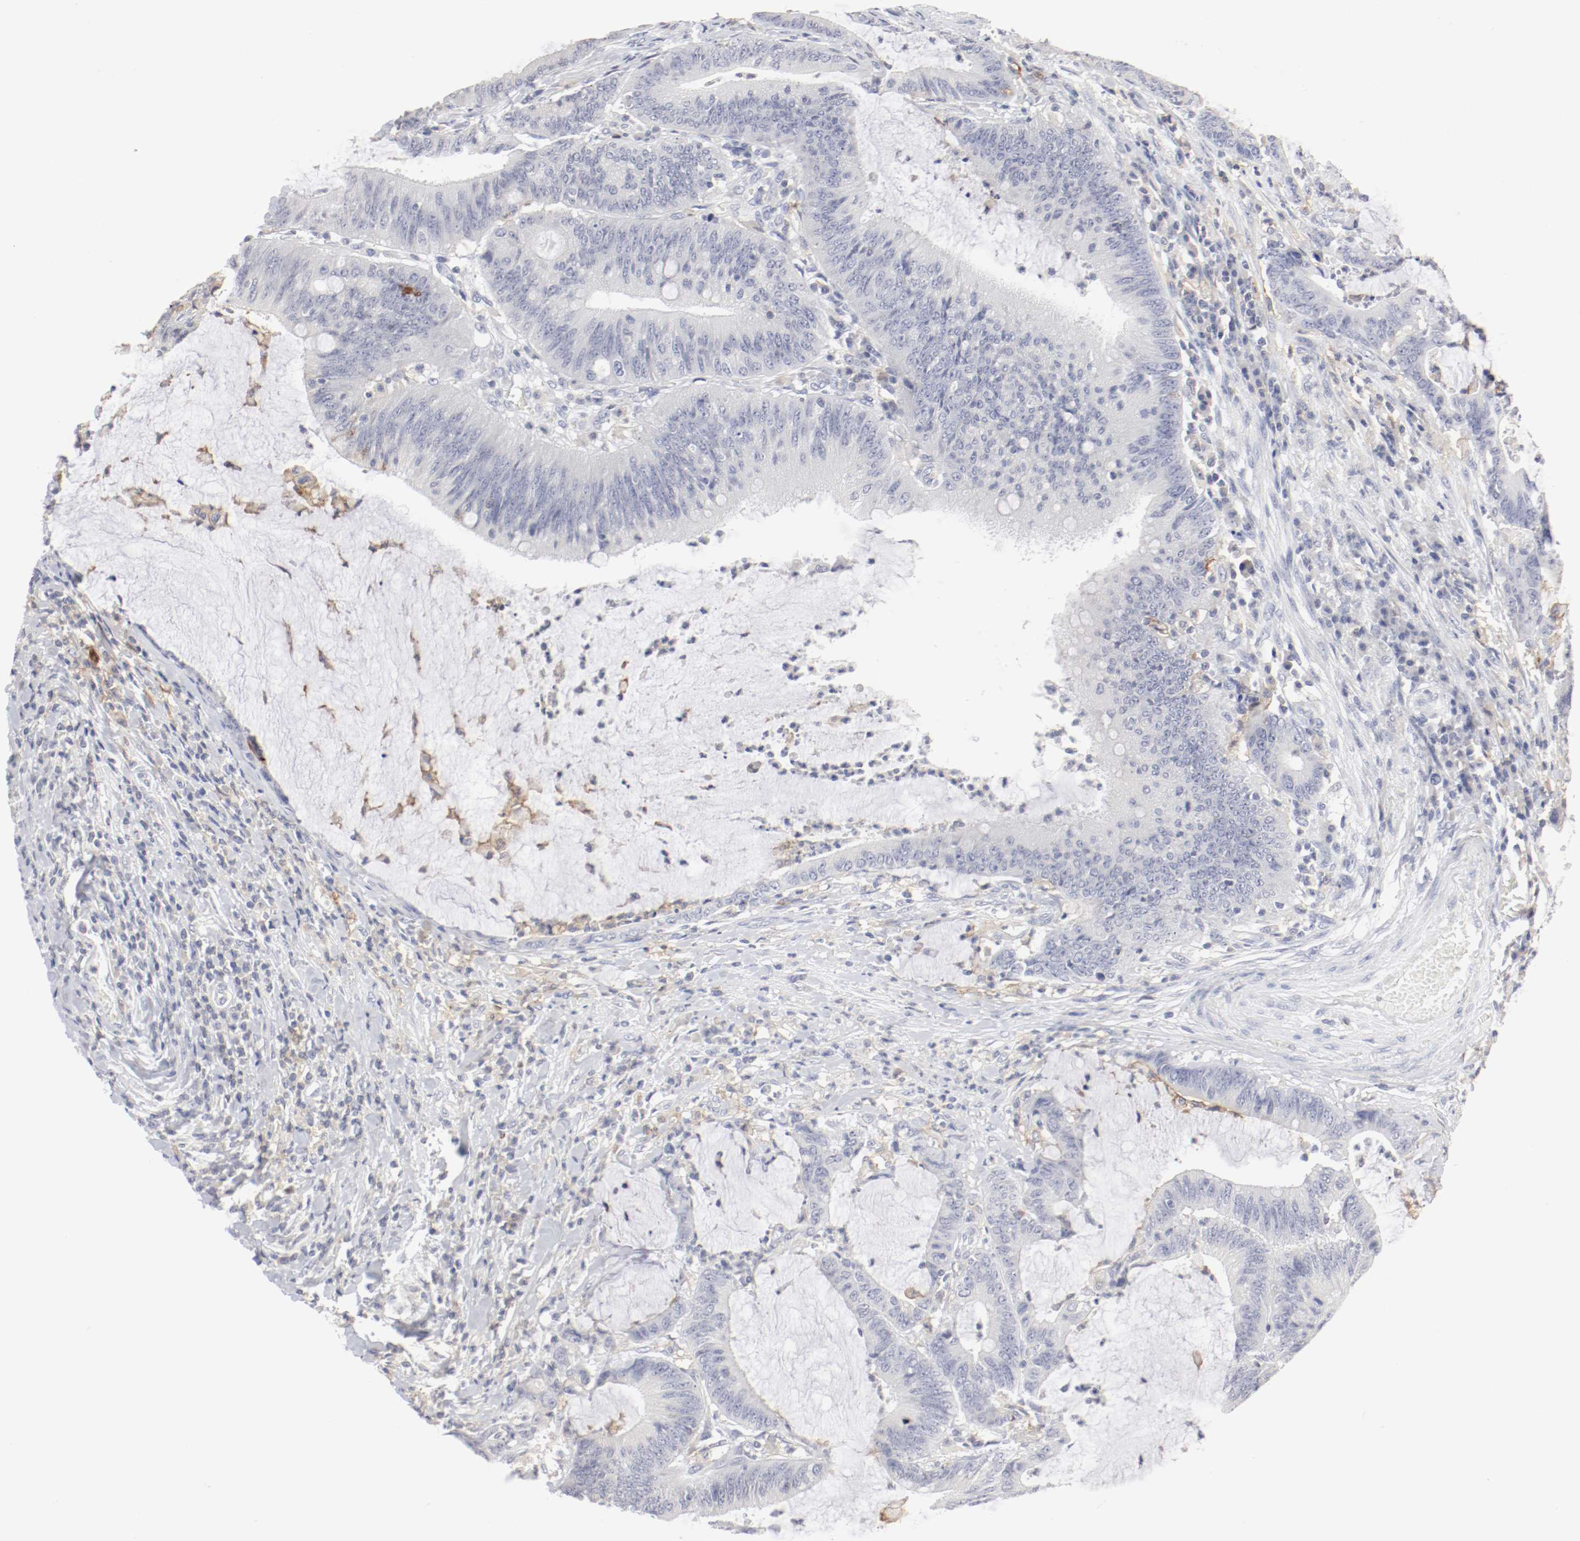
{"staining": {"intensity": "weak", "quantity": "<25%", "location": "cytoplasmic/membranous"}, "tissue": "colorectal cancer", "cell_type": "Tumor cells", "image_type": "cancer", "snomed": [{"axis": "morphology", "description": "Adenocarcinoma, NOS"}, {"axis": "topography", "description": "Rectum"}], "caption": "The micrograph displays no staining of tumor cells in colorectal cancer (adenocarcinoma).", "gene": "ITGAX", "patient": {"sex": "female", "age": 66}}